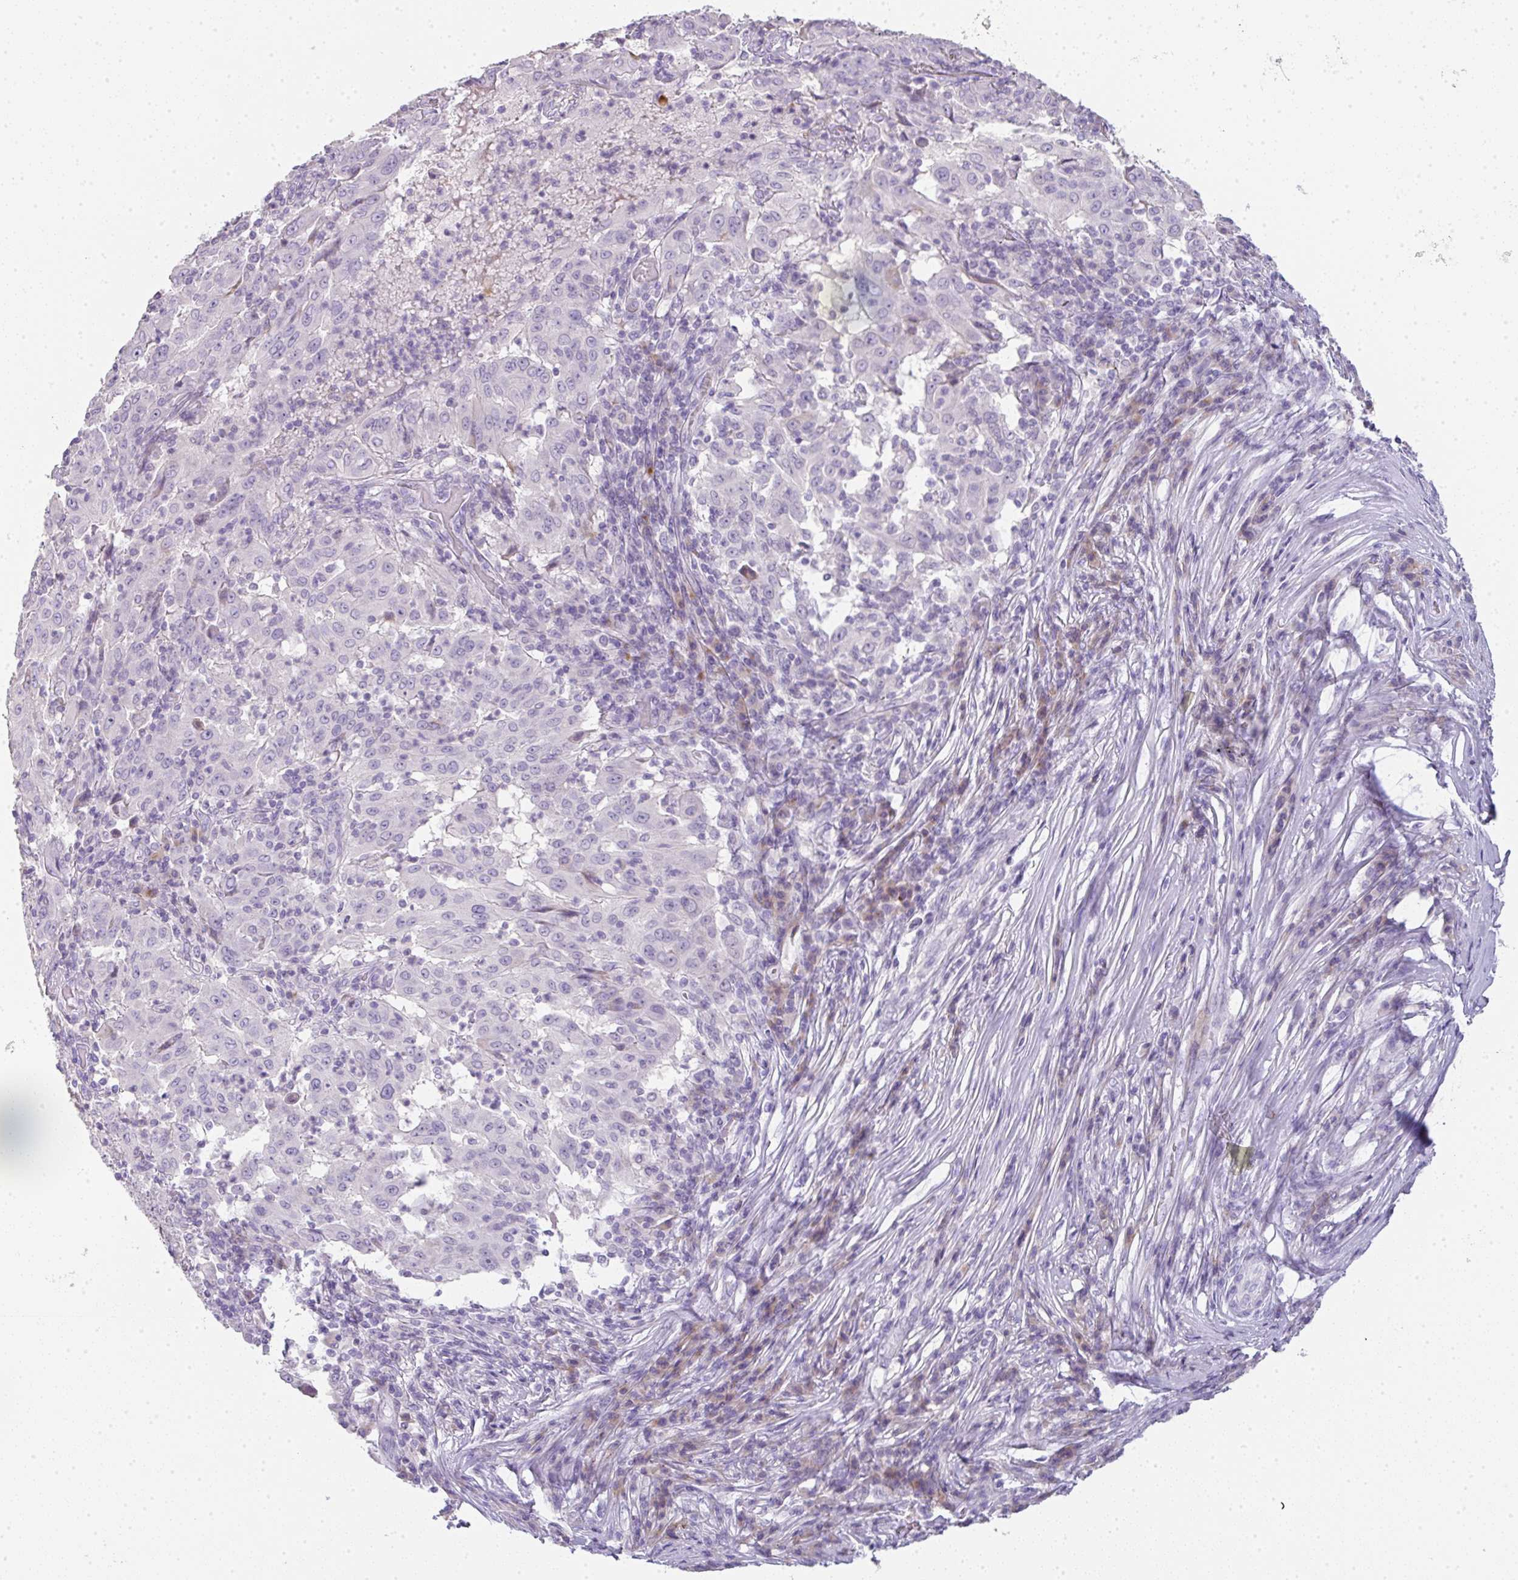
{"staining": {"intensity": "negative", "quantity": "none", "location": "none"}, "tissue": "pancreatic cancer", "cell_type": "Tumor cells", "image_type": "cancer", "snomed": [{"axis": "morphology", "description": "Adenocarcinoma, NOS"}, {"axis": "topography", "description": "Pancreas"}], "caption": "Tumor cells are negative for protein expression in human pancreatic adenocarcinoma.", "gene": "LPAR4", "patient": {"sex": "male", "age": 63}}